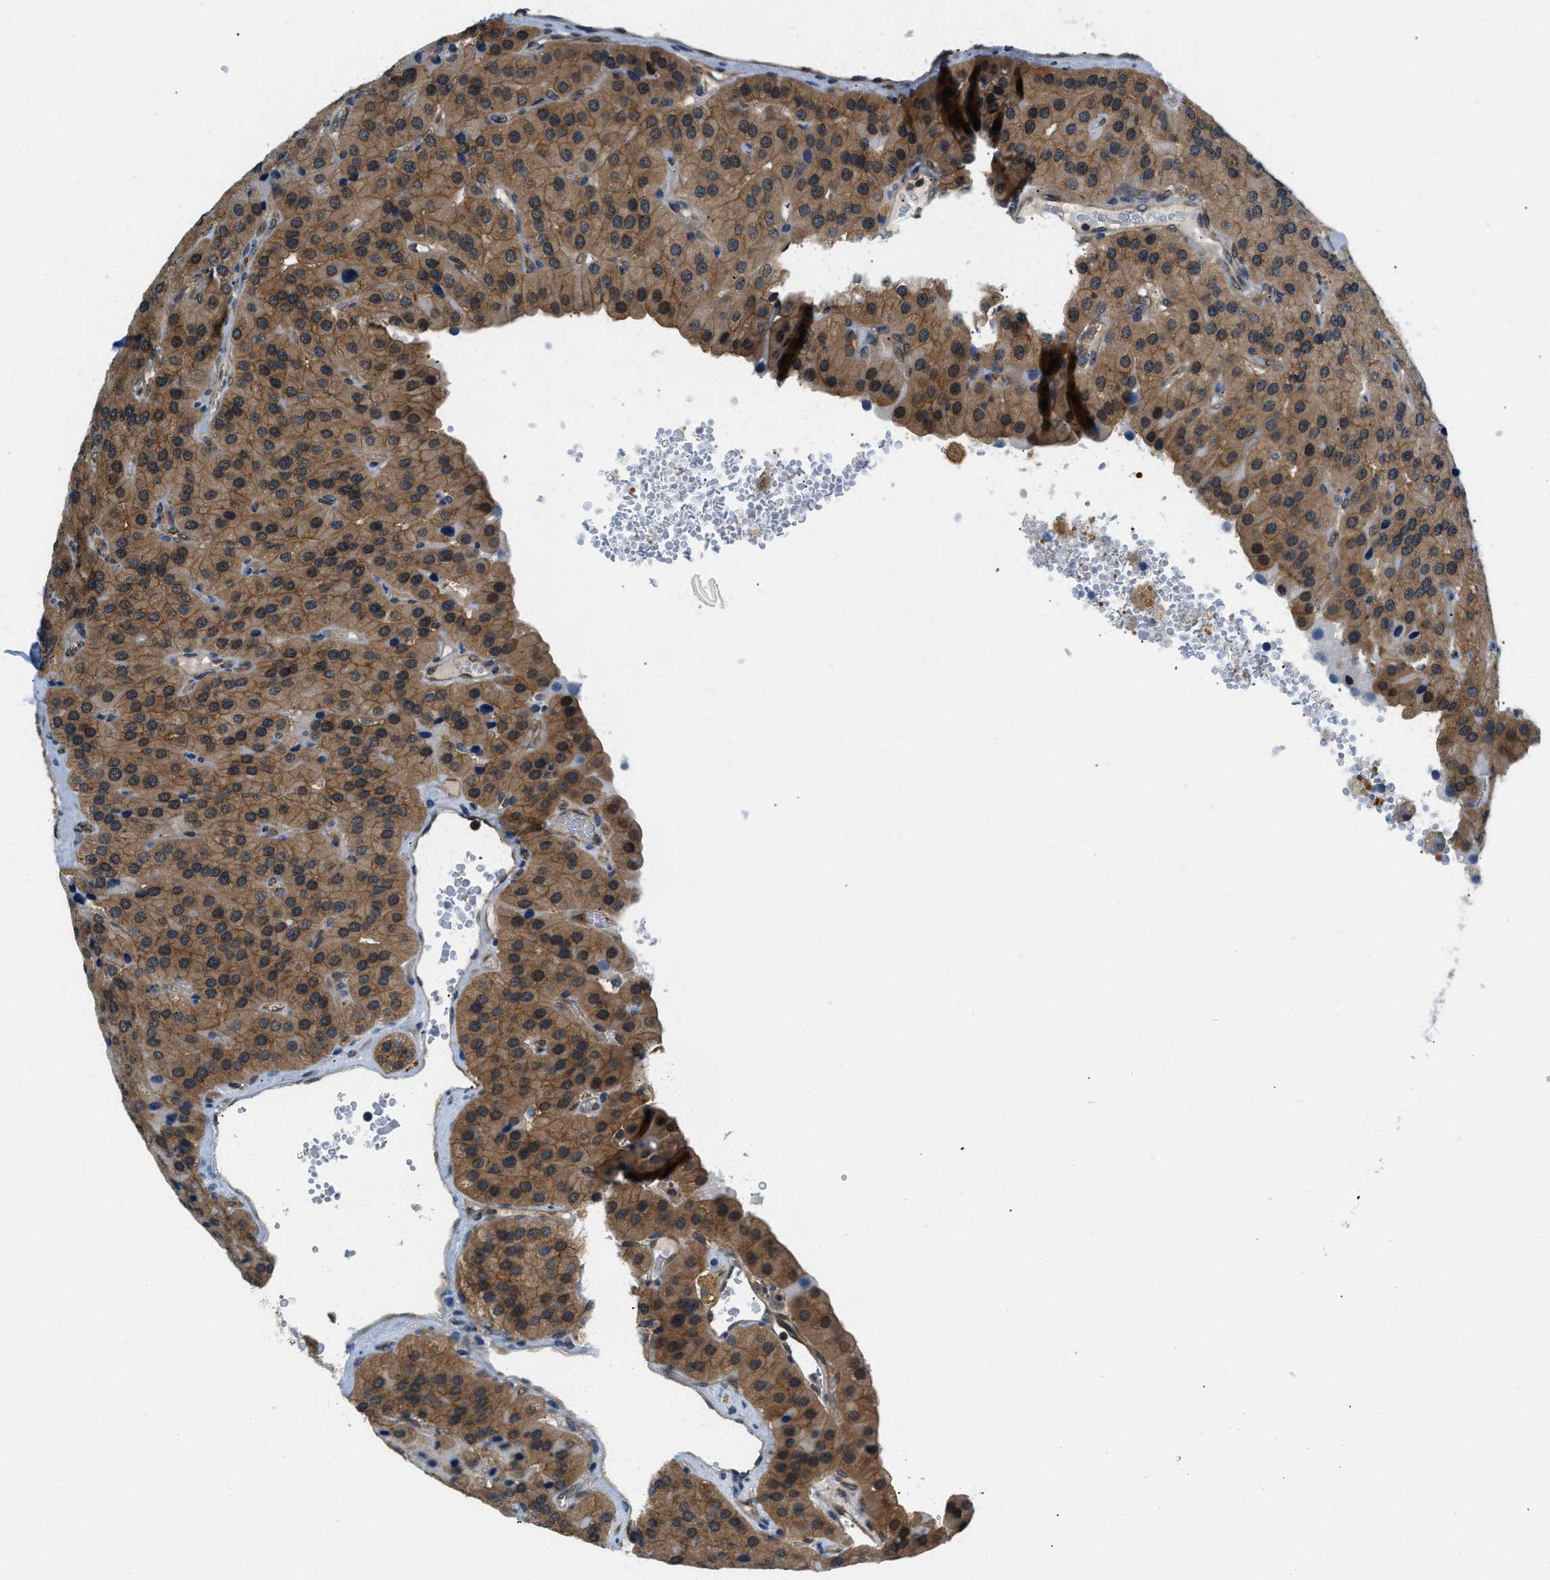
{"staining": {"intensity": "moderate", "quantity": ">75%", "location": "cytoplasmic/membranous,nuclear"}, "tissue": "parathyroid gland", "cell_type": "Glandular cells", "image_type": "normal", "snomed": [{"axis": "morphology", "description": "Normal tissue, NOS"}, {"axis": "morphology", "description": "Adenoma, NOS"}, {"axis": "topography", "description": "Parathyroid gland"}], "caption": "The image displays immunohistochemical staining of benign parathyroid gland. There is moderate cytoplasmic/membranous,nuclear staining is present in approximately >75% of glandular cells.", "gene": "EIF4EBP2", "patient": {"sex": "female", "age": 86}}